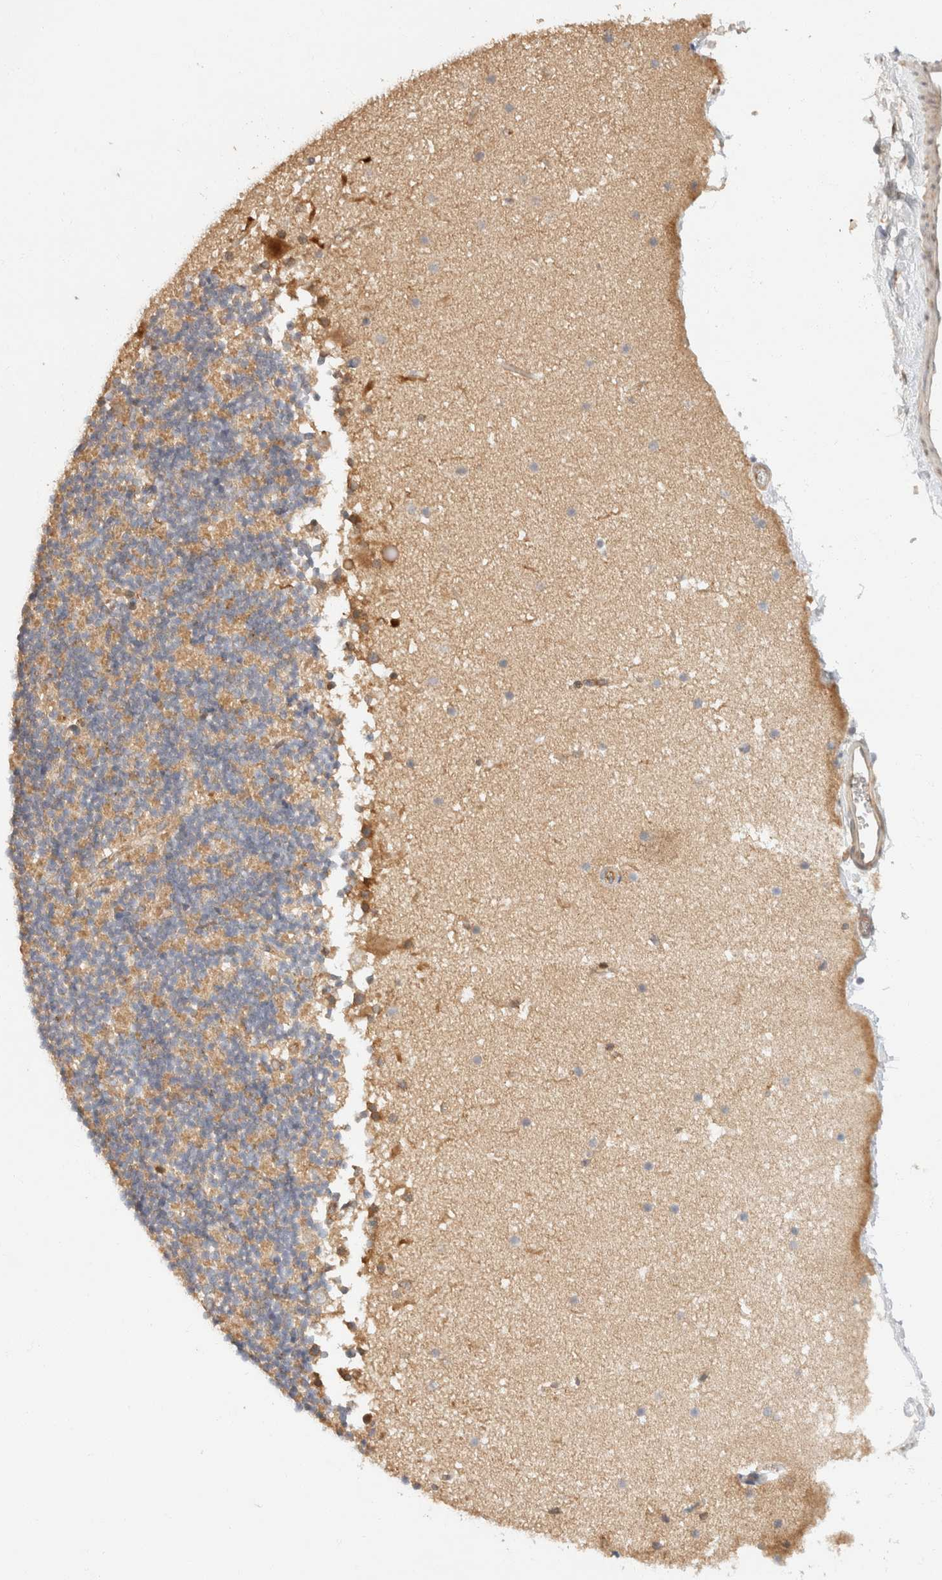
{"staining": {"intensity": "weak", "quantity": "25%-75%", "location": "cytoplasmic/membranous"}, "tissue": "cerebellum", "cell_type": "Cells in granular layer", "image_type": "normal", "snomed": [{"axis": "morphology", "description": "Normal tissue, NOS"}, {"axis": "topography", "description": "Cerebellum"}], "caption": "Cerebellum stained with immunohistochemistry (IHC) shows weak cytoplasmic/membranous staining in about 25%-75% of cells in granular layer.", "gene": "TACC1", "patient": {"sex": "male", "age": 57}}